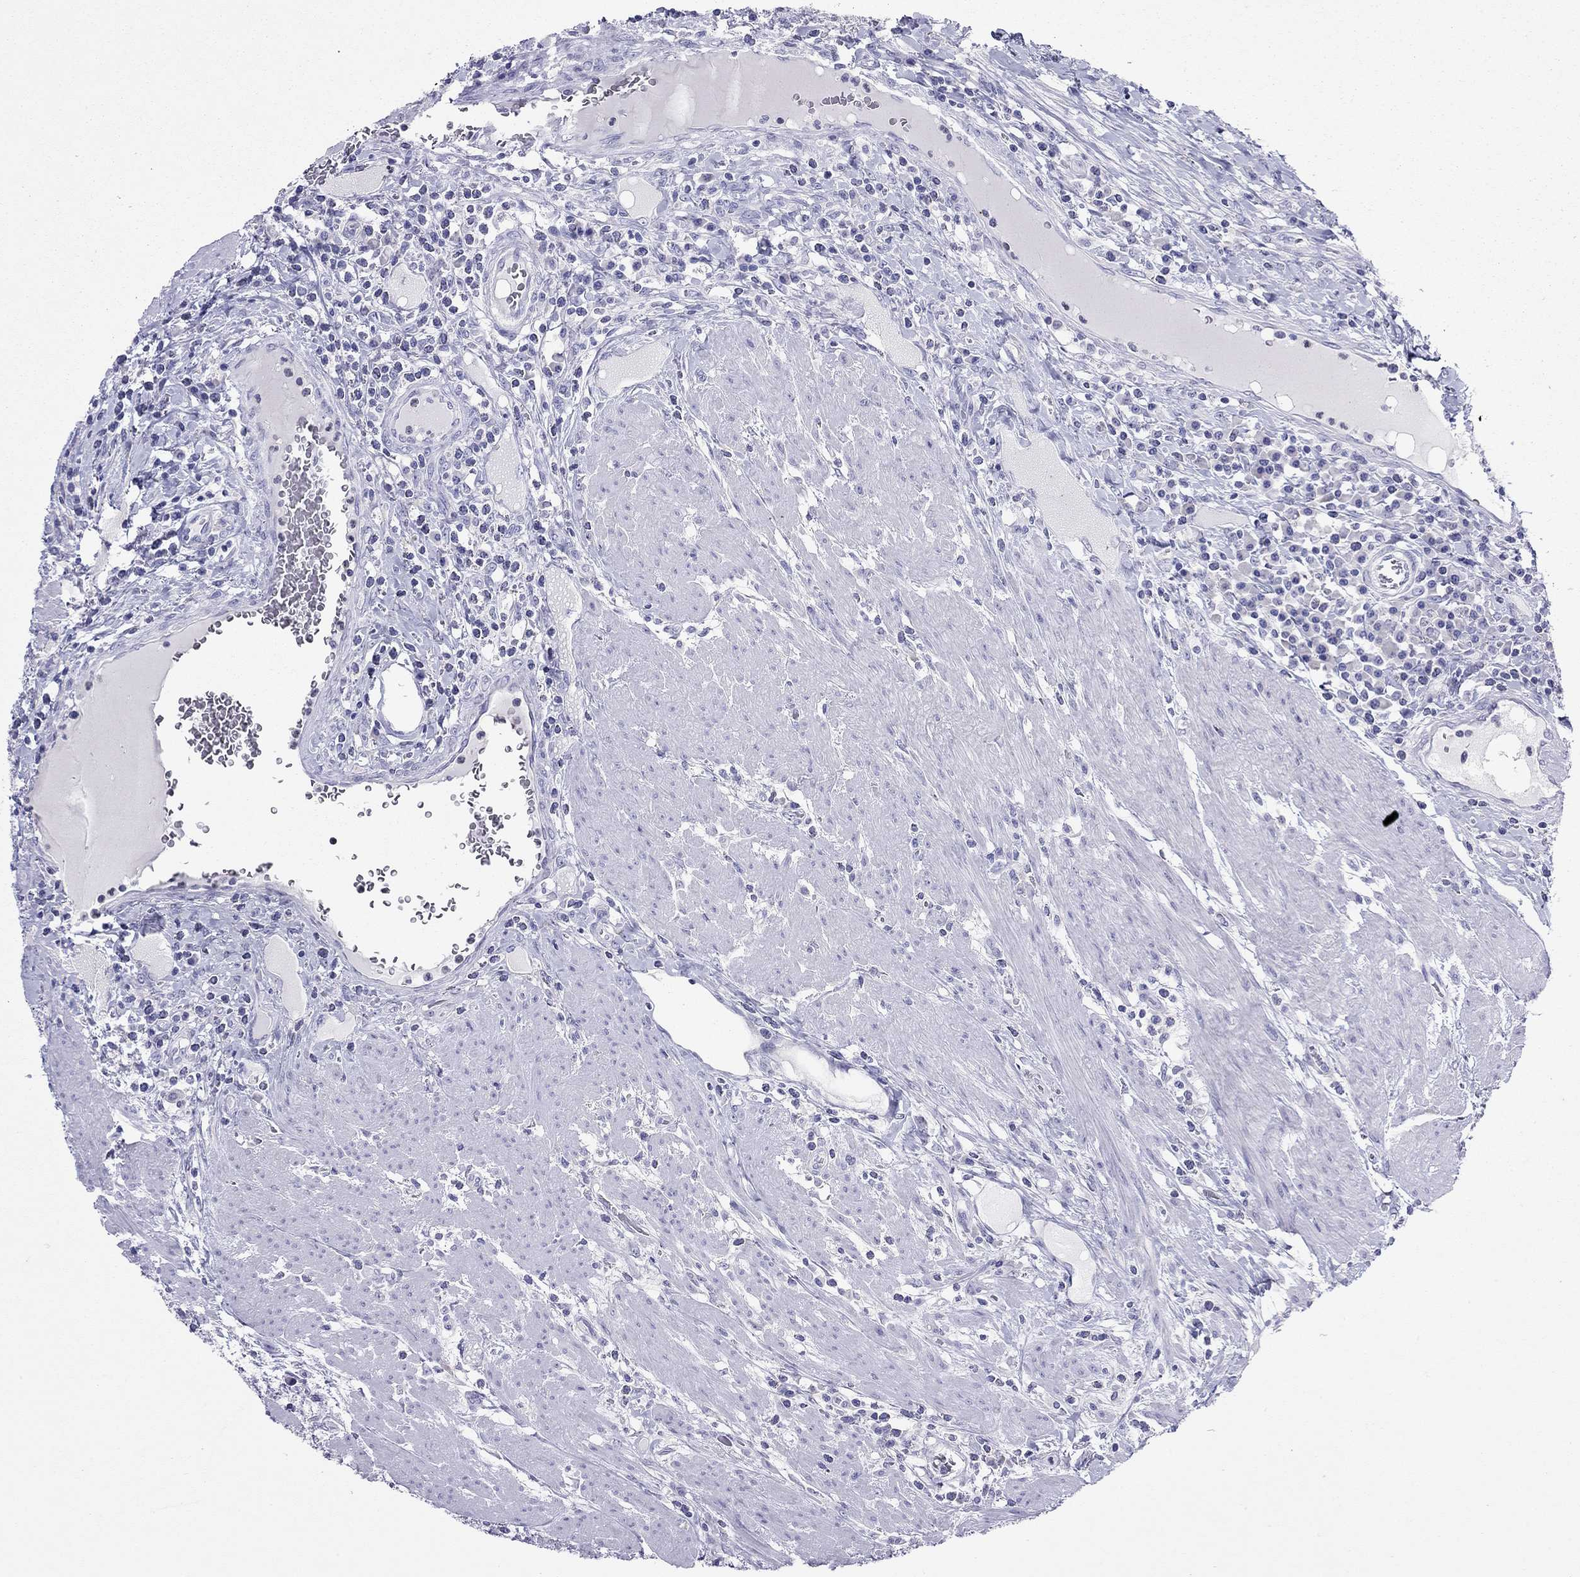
{"staining": {"intensity": "negative", "quantity": "none", "location": "none"}, "tissue": "colorectal cancer", "cell_type": "Tumor cells", "image_type": "cancer", "snomed": [{"axis": "morphology", "description": "Adenocarcinoma, NOS"}, {"axis": "topography", "description": "Colon"}], "caption": "The histopathology image reveals no staining of tumor cells in colorectal cancer.", "gene": "SLC46A2", "patient": {"sex": "male", "age": 53}}